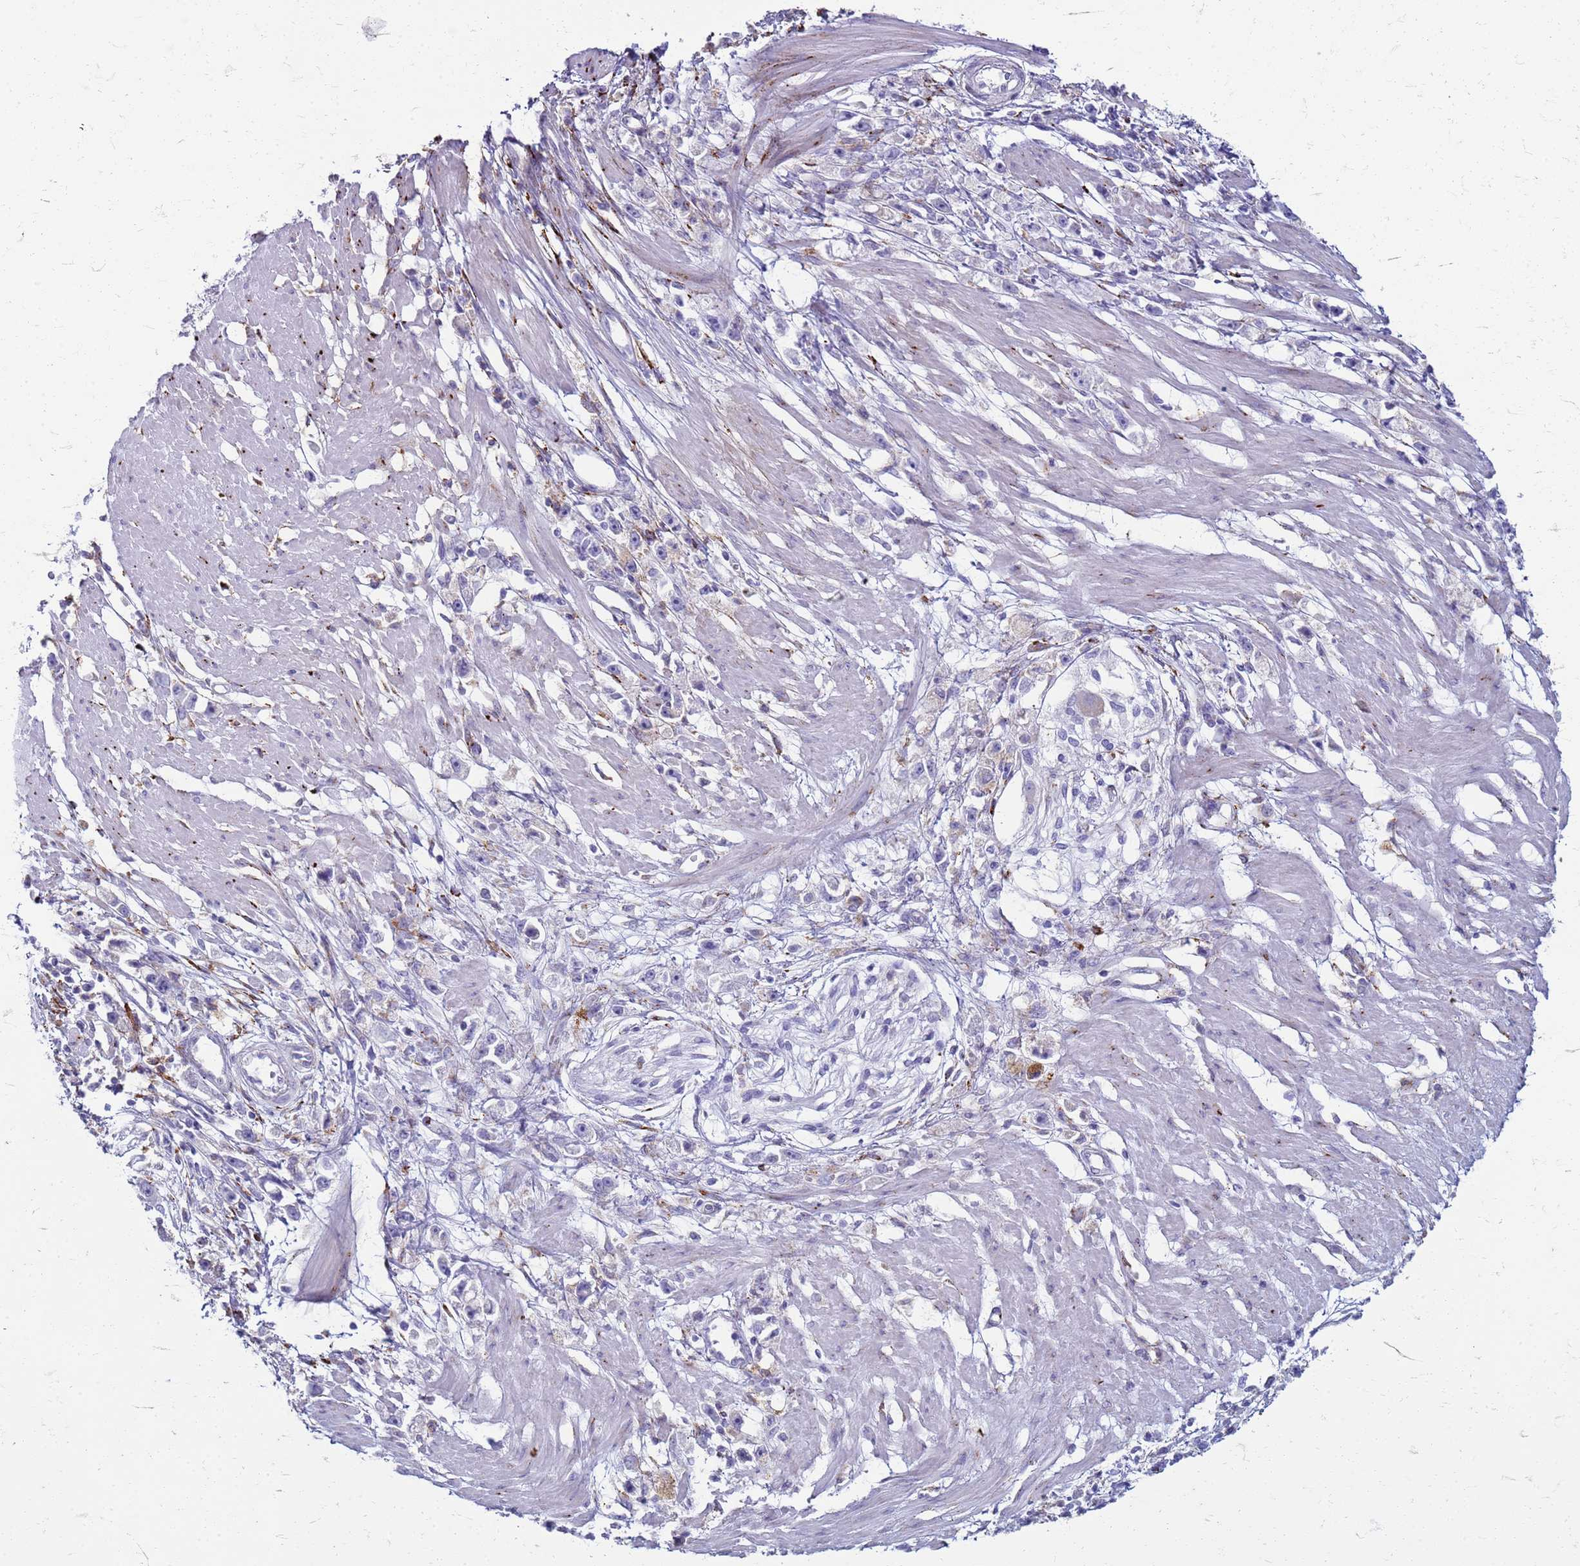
{"staining": {"intensity": "negative", "quantity": "none", "location": "none"}, "tissue": "stomach cancer", "cell_type": "Tumor cells", "image_type": "cancer", "snomed": [{"axis": "morphology", "description": "Adenocarcinoma, NOS"}, {"axis": "topography", "description": "Stomach"}], "caption": "There is no significant expression in tumor cells of adenocarcinoma (stomach).", "gene": "PDK3", "patient": {"sex": "female", "age": 59}}